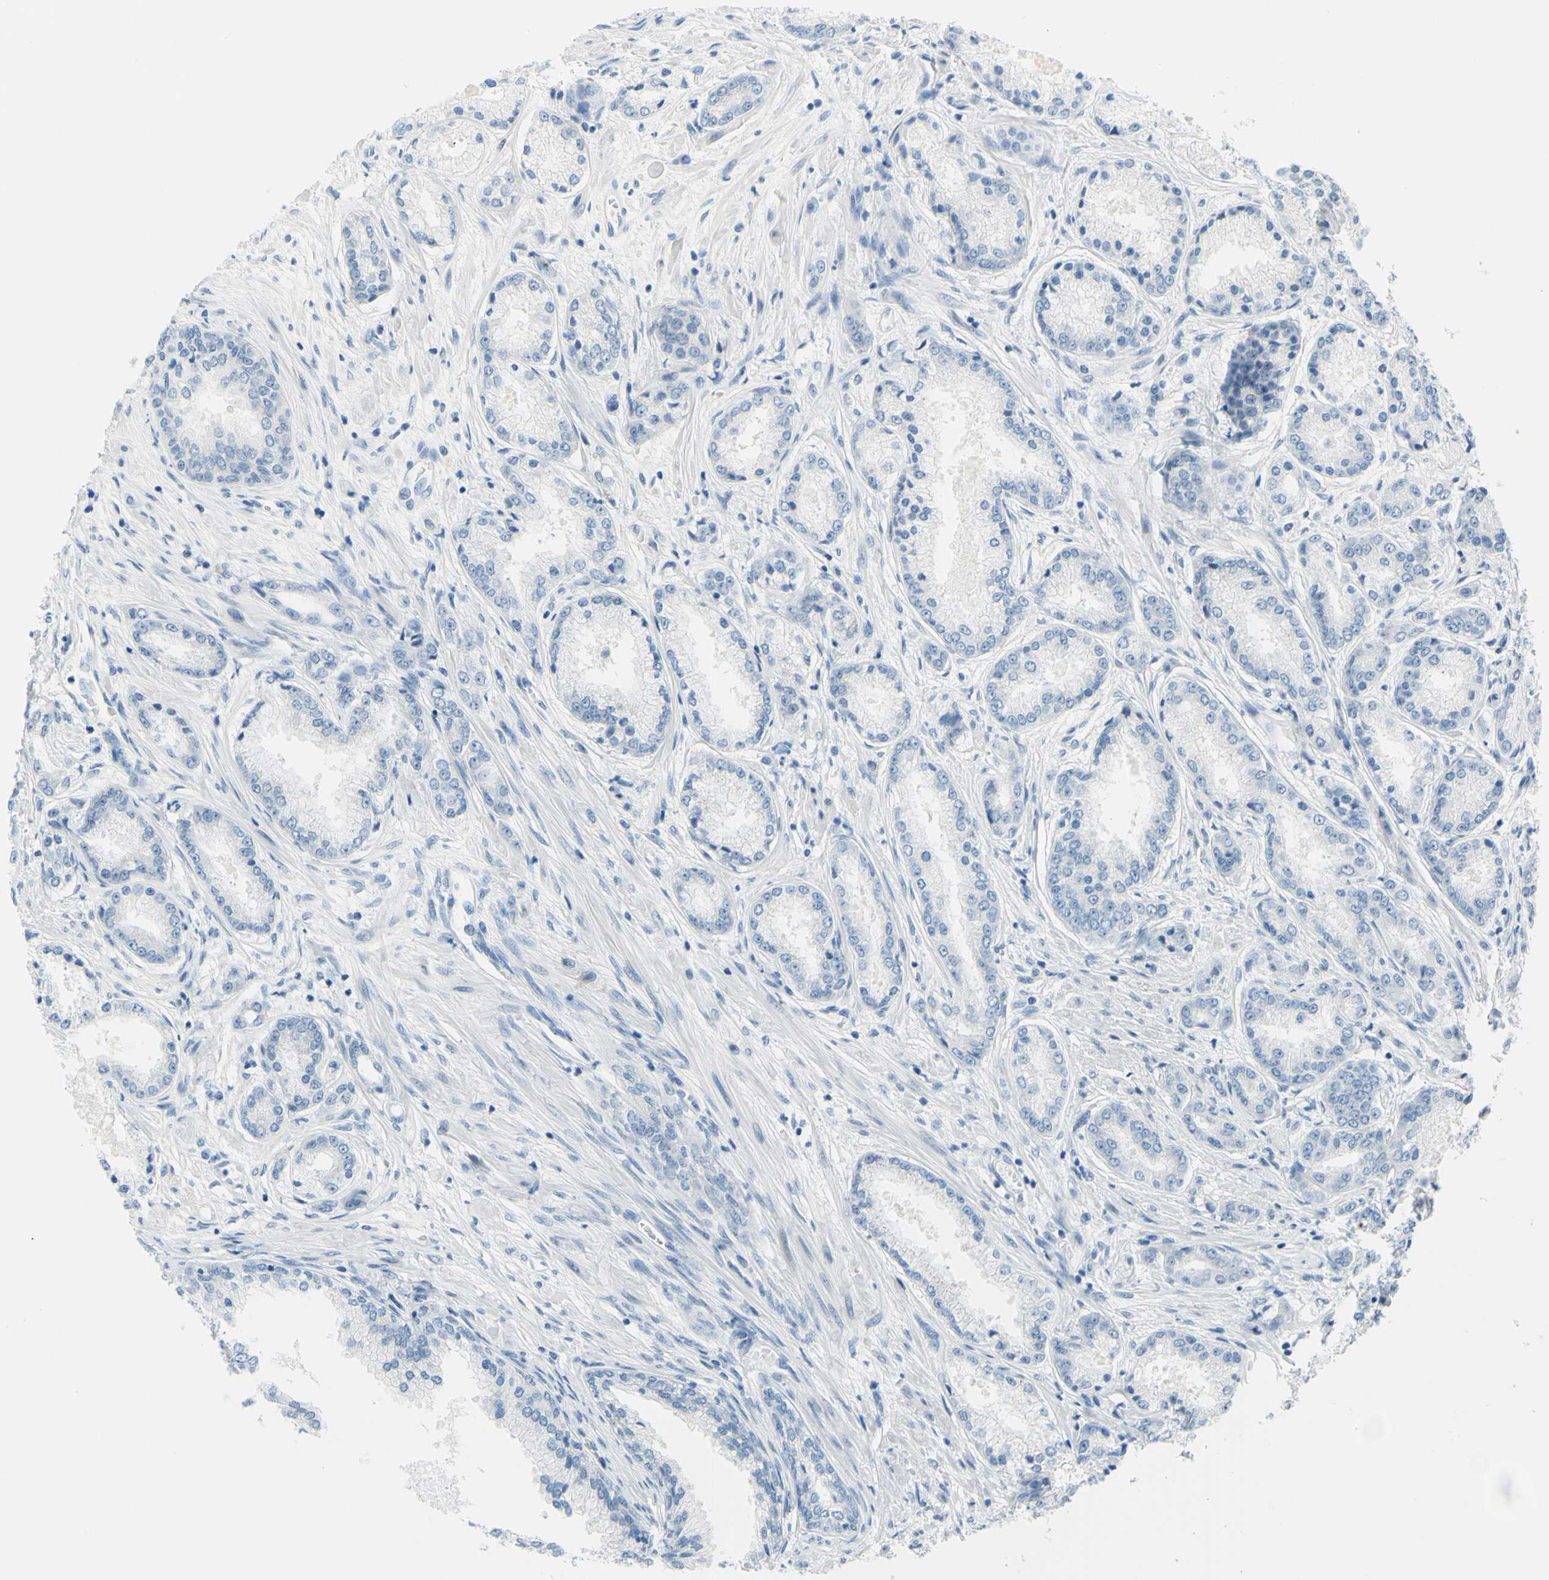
{"staining": {"intensity": "negative", "quantity": "none", "location": "none"}, "tissue": "prostate cancer", "cell_type": "Tumor cells", "image_type": "cancer", "snomed": [{"axis": "morphology", "description": "Adenocarcinoma, High grade"}, {"axis": "topography", "description": "Prostate"}], "caption": "A high-resolution photomicrograph shows IHC staining of prostate cancer, which shows no significant staining in tumor cells. (DAB immunohistochemistry (IHC), high magnification).", "gene": "DCT", "patient": {"sex": "male", "age": 59}}